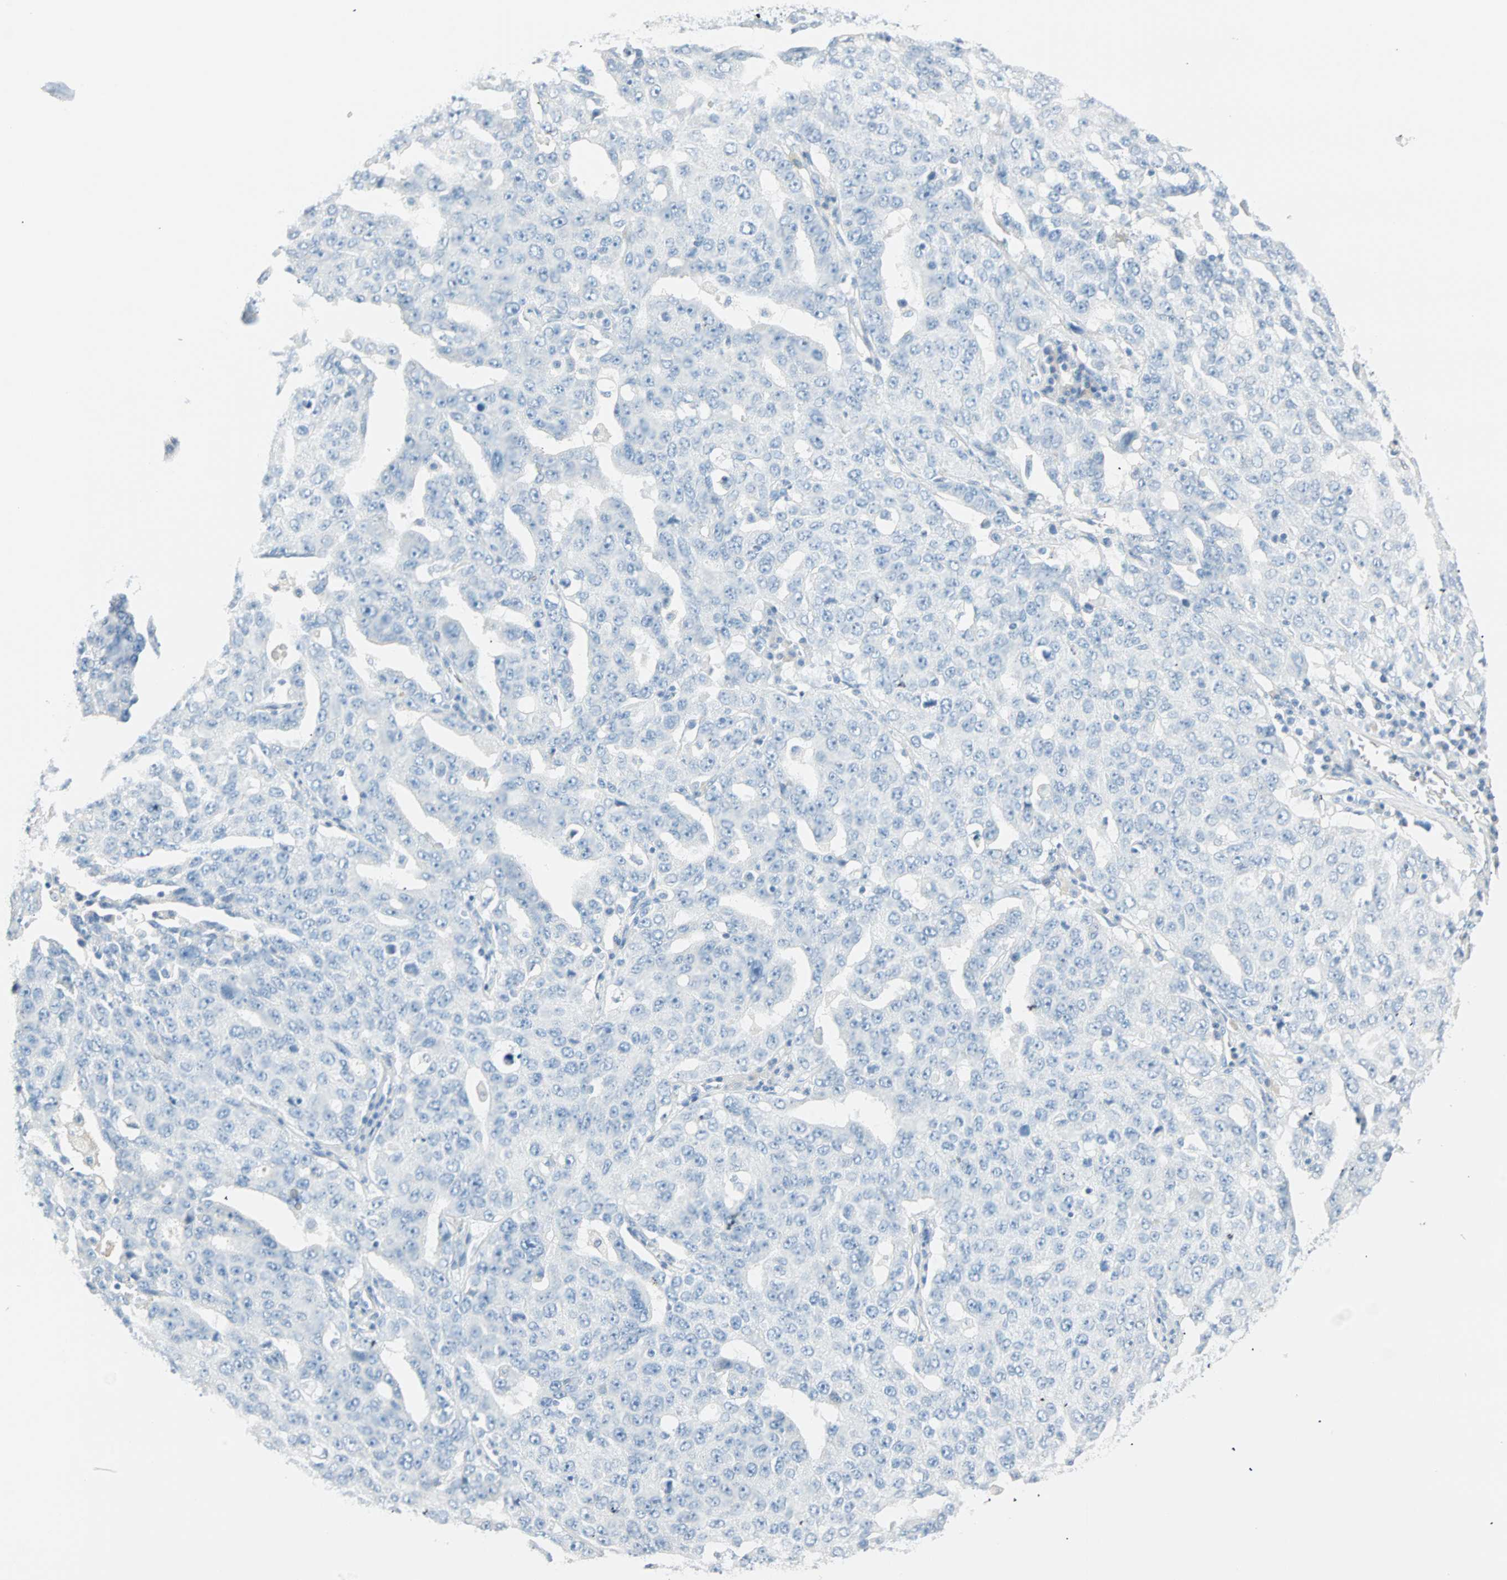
{"staining": {"intensity": "negative", "quantity": "none", "location": "none"}, "tissue": "ovarian cancer", "cell_type": "Tumor cells", "image_type": "cancer", "snomed": [{"axis": "morphology", "description": "Carcinoma, endometroid"}, {"axis": "topography", "description": "Ovary"}], "caption": "High magnification brightfield microscopy of endometroid carcinoma (ovarian) stained with DAB (brown) and counterstained with hematoxylin (blue): tumor cells show no significant expression.", "gene": "NES", "patient": {"sex": "female", "age": 62}}